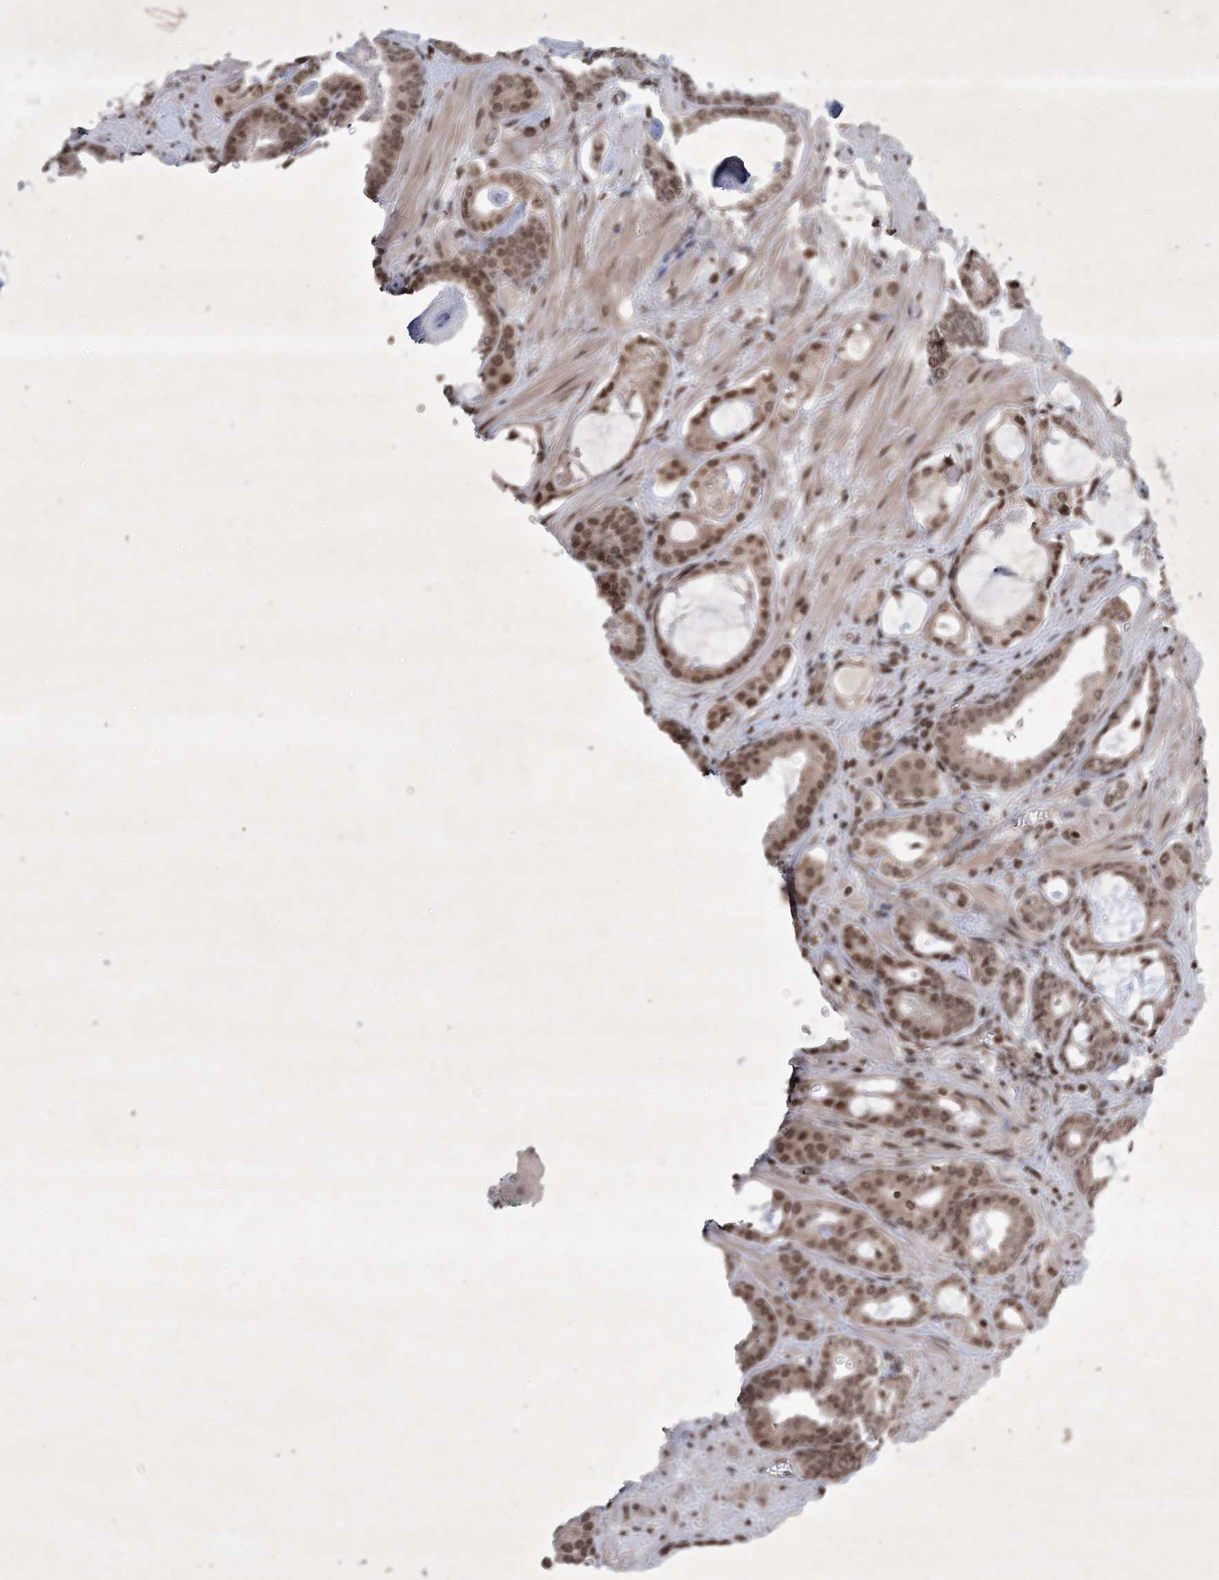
{"staining": {"intensity": "moderate", "quantity": ">75%", "location": "nuclear"}, "tissue": "prostate cancer", "cell_type": "Tumor cells", "image_type": "cancer", "snomed": [{"axis": "morphology", "description": "Adenocarcinoma, Low grade"}, {"axis": "topography", "description": "Prostate"}], "caption": "Prostate cancer stained for a protein (brown) displays moderate nuclear positive positivity in approximately >75% of tumor cells.", "gene": "NEDD9", "patient": {"sex": "male", "age": 53}}